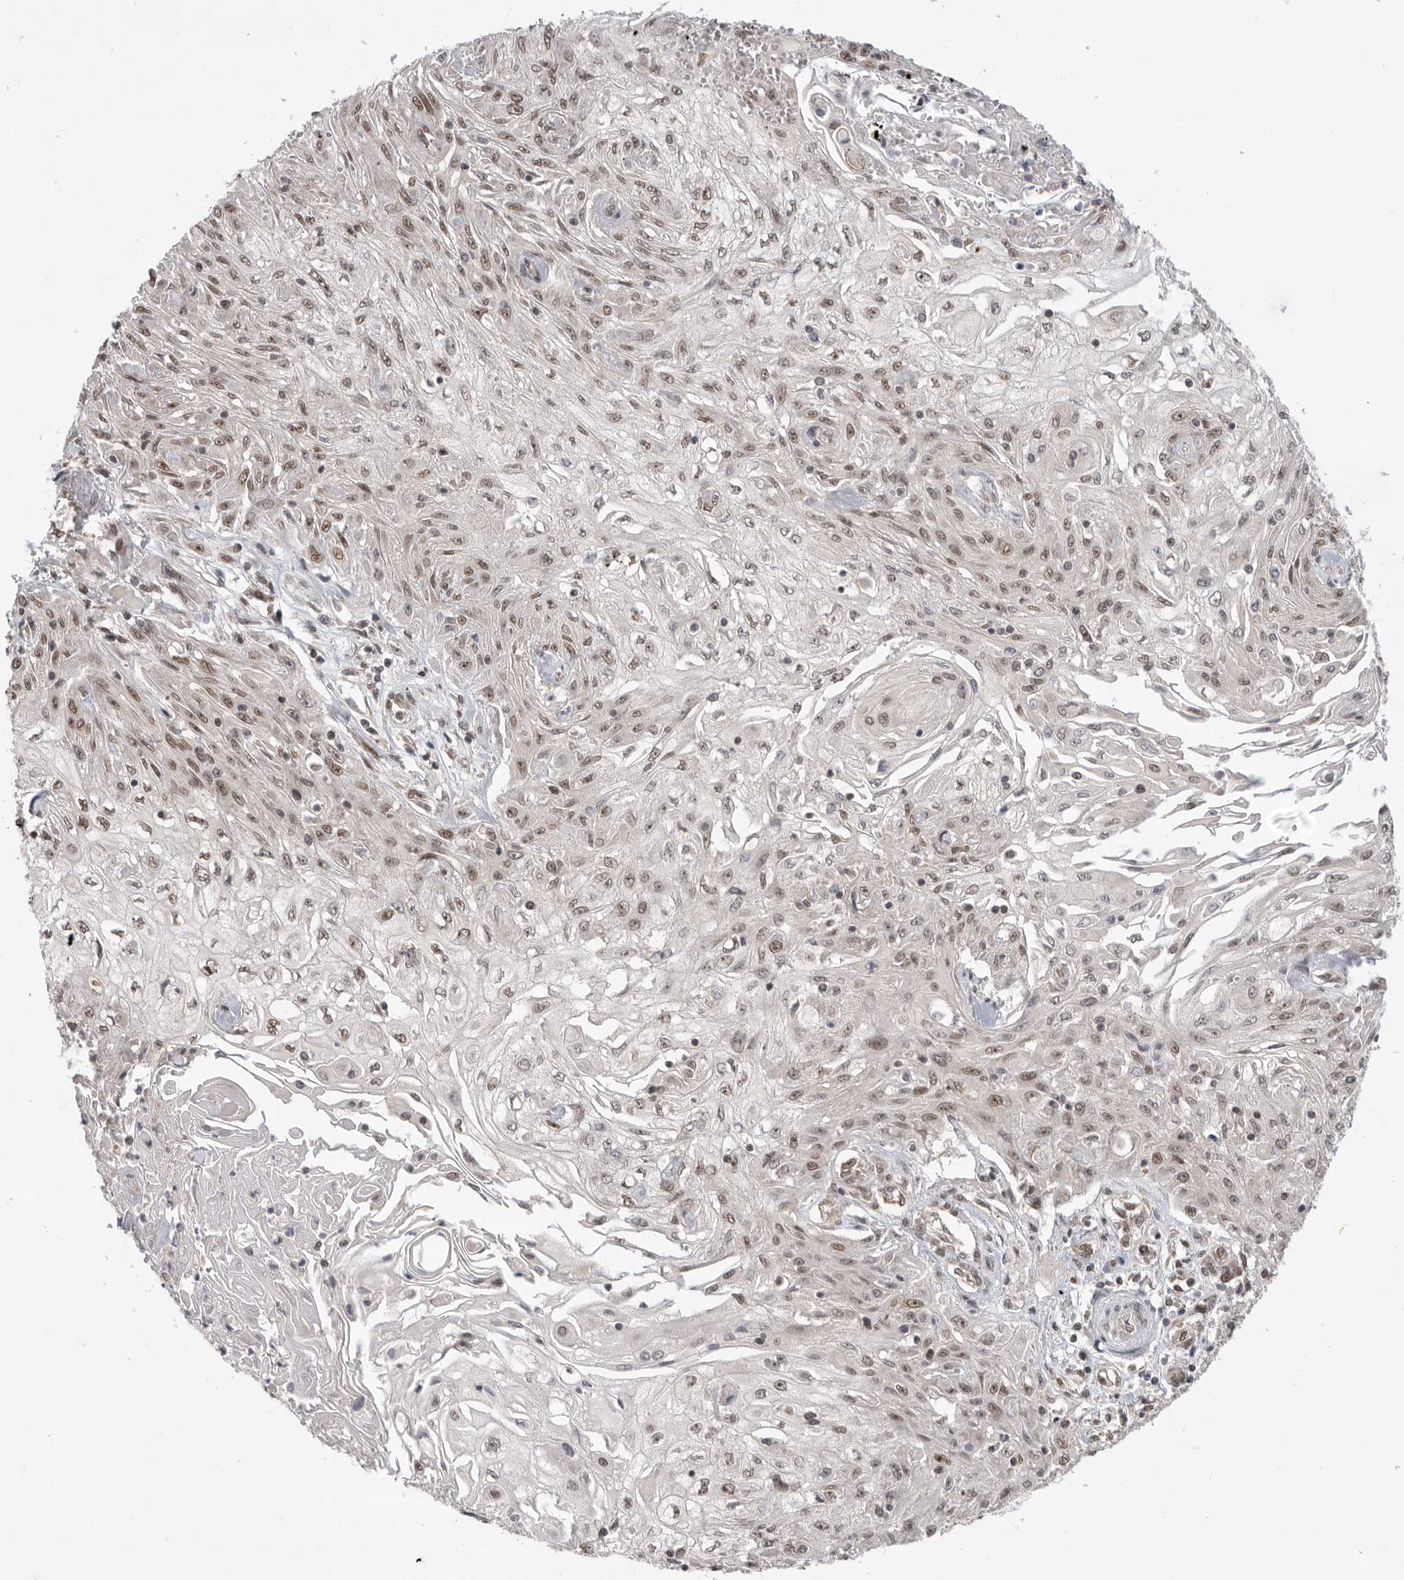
{"staining": {"intensity": "weak", "quantity": ">75%", "location": "nuclear"}, "tissue": "skin cancer", "cell_type": "Tumor cells", "image_type": "cancer", "snomed": [{"axis": "morphology", "description": "Squamous cell carcinoma, NOS"}, {"axis": "morphology", "description": "Squamous cell carcinoma, metastatic, NOS"}, {"axis": "topography", "description": "Skin"}, {"axis": "topography", "description": "Lymph node"}], "caption": "An image showing weak nuclear staining in approximately >75% of tumor cells in skin cancer (metastatic squamous cell carcinoma), as visualized by brown immunohistochemical staining.", "gene": "ZNF830", "patient": {"sex": "male", "age": 75}}